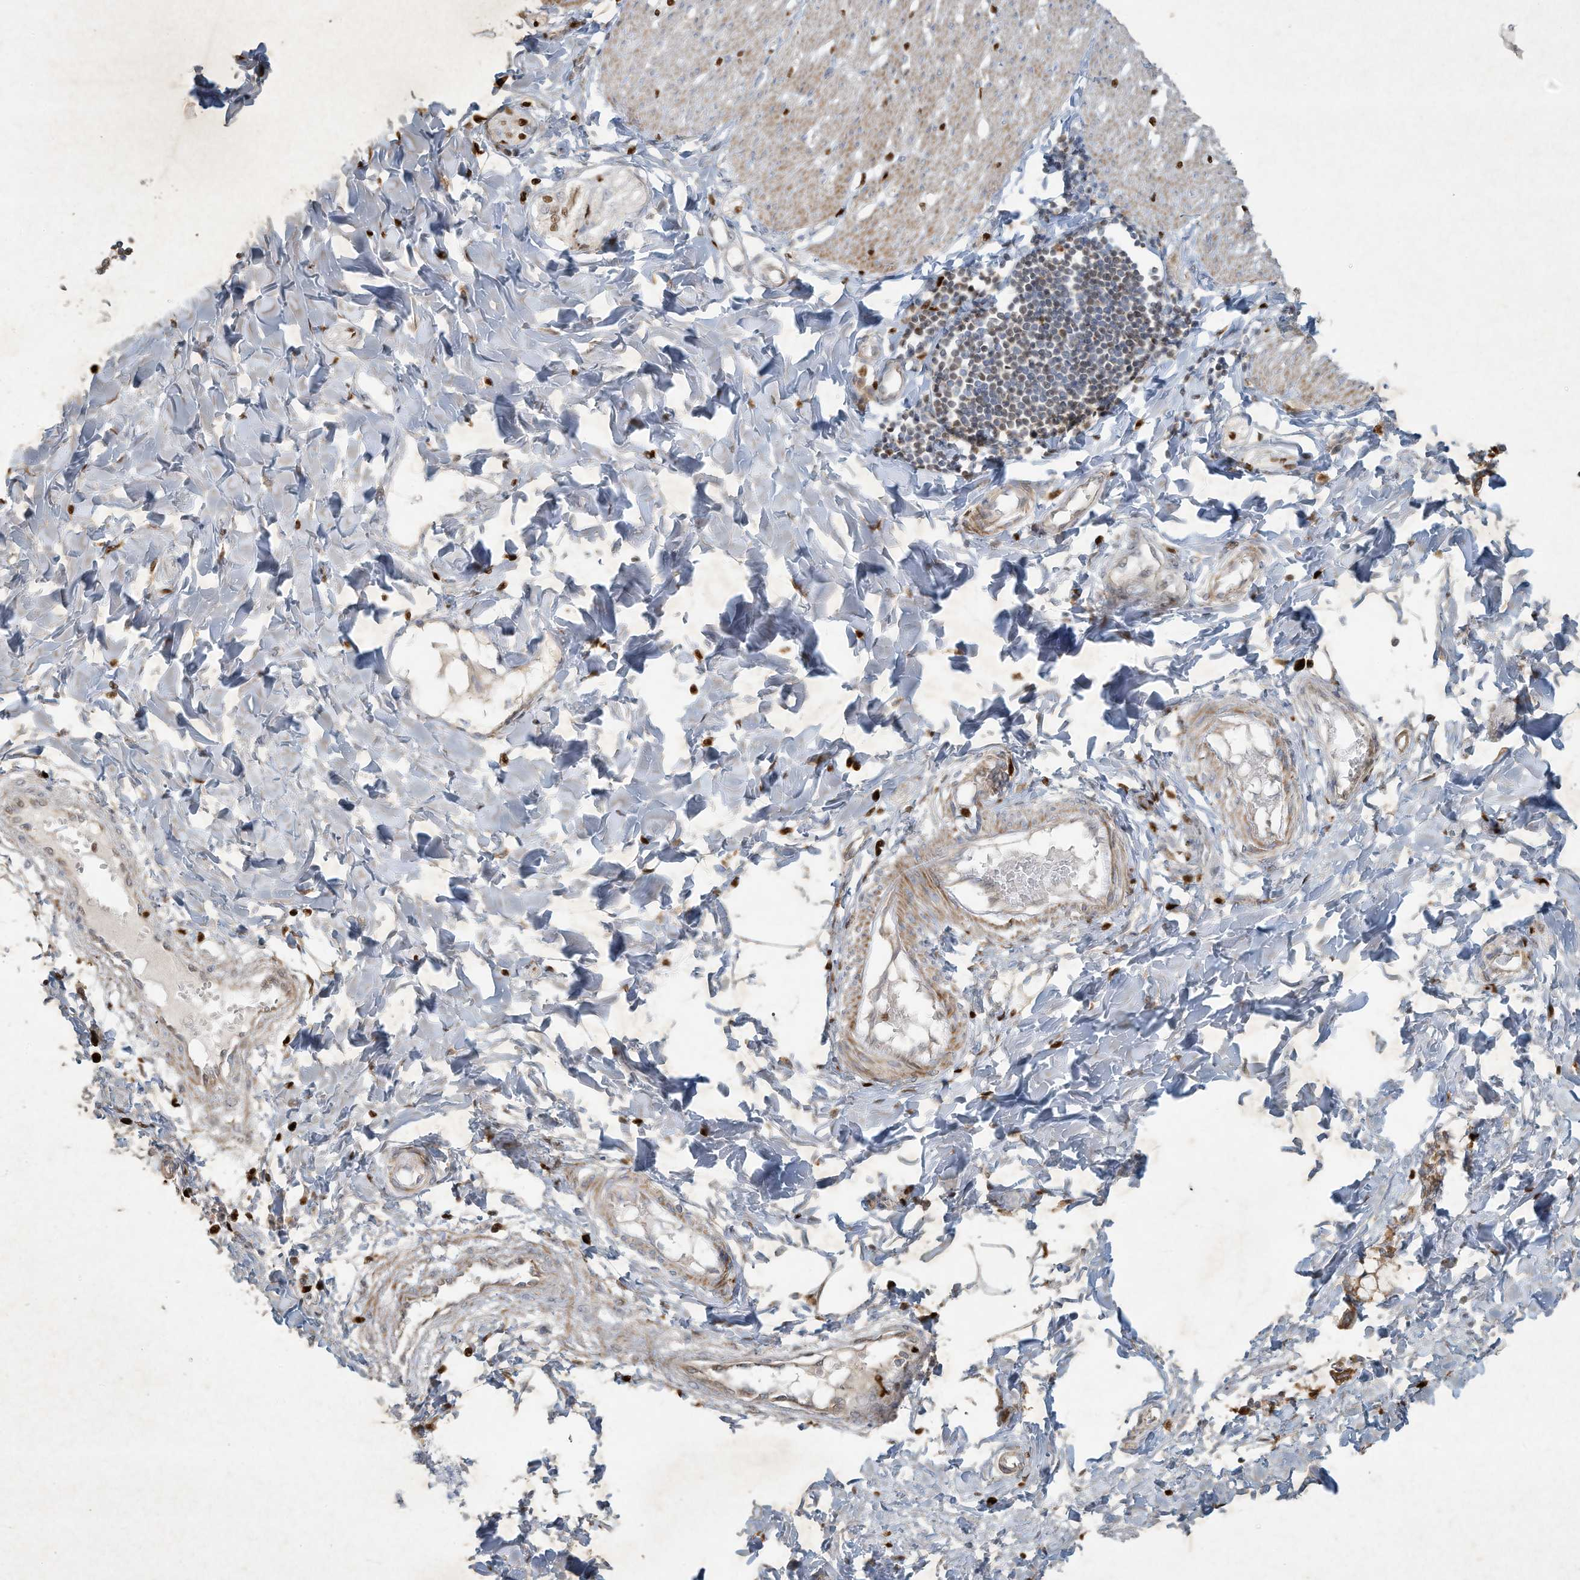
{"staining": {"intensity": "weak", "quantity": "<25%", "location": "cytoplasmic/membranous"}, "tissue": "smooth muscle", "cell_type": "Smooth muscle cells", "image_type": "normal", "snomed": [{"axis": "morphology", "description": "Normal tissue, NOS"}, {"axis": "morphology", "description": "Adenocarcinoma, NOS"}, {"axis": "topography", "description": "Colon"}, {"axis": "topography", "description": "Peripheral nerve tissue"}], "caption": "The micrograph shows no significant staining in smooth muscle cells of smooth muscle. (DAB IHC with hematoxylin counter stain).", "gene": "TUBE1", "patient": {"sex": "male", "age": 14}}